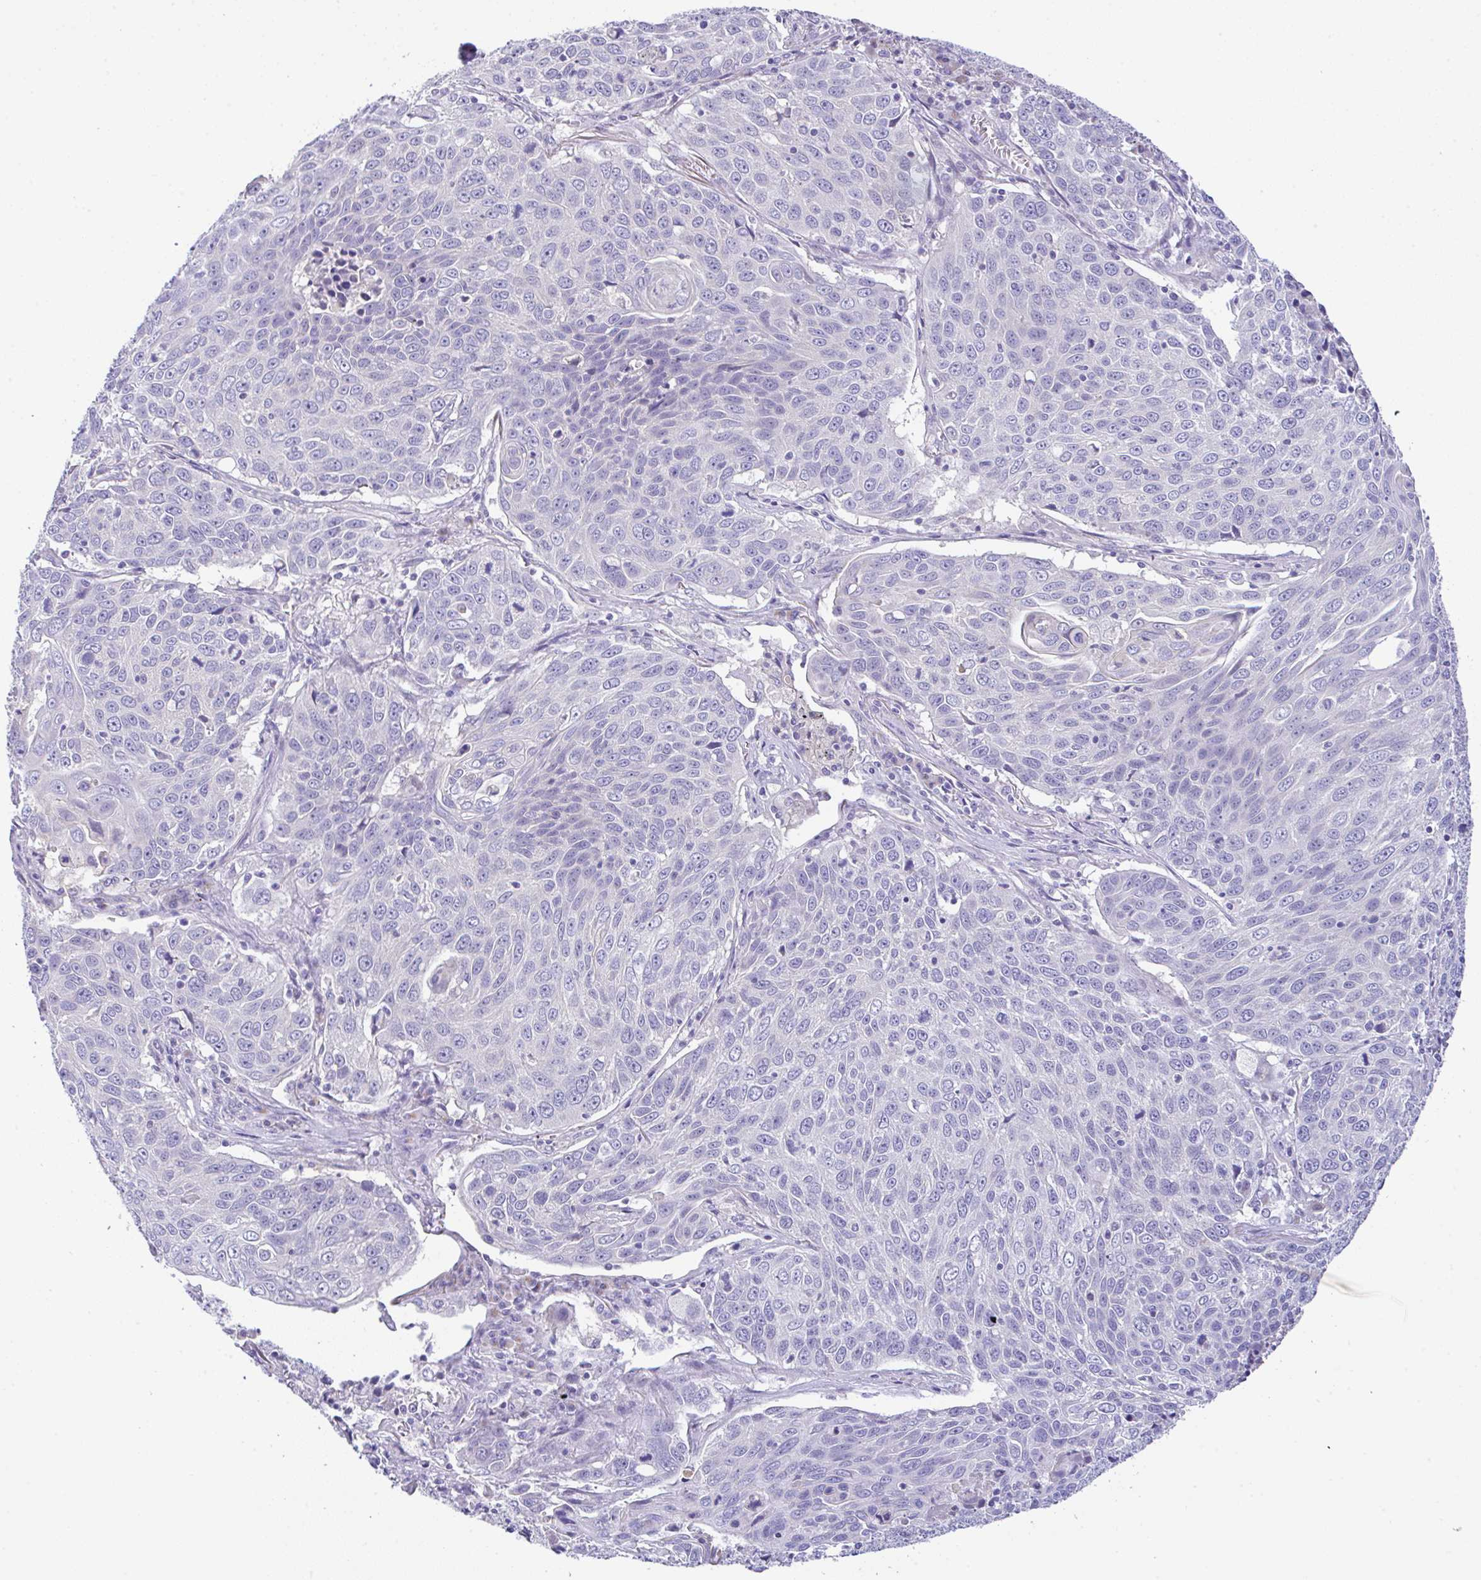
{"staining": {"intensity": "negative", "quantity": "none", "location": "none"}, "tissue": "lung cancer", "cell_type": "Tumor cells", "image_type": "cancer", "snomed": [{"axis": "morphology", "description": "Squamous cell carcinoma, NOS"}, {"axis": "topography", "description": "Lung"}], "caption": "Human lung cancer (squamous cell carcinoma) stained for a protein using IHC shows no staining in tumor cells.", "gene": "SERPINE3", "patient": {"sex": "male", "age": 78}}